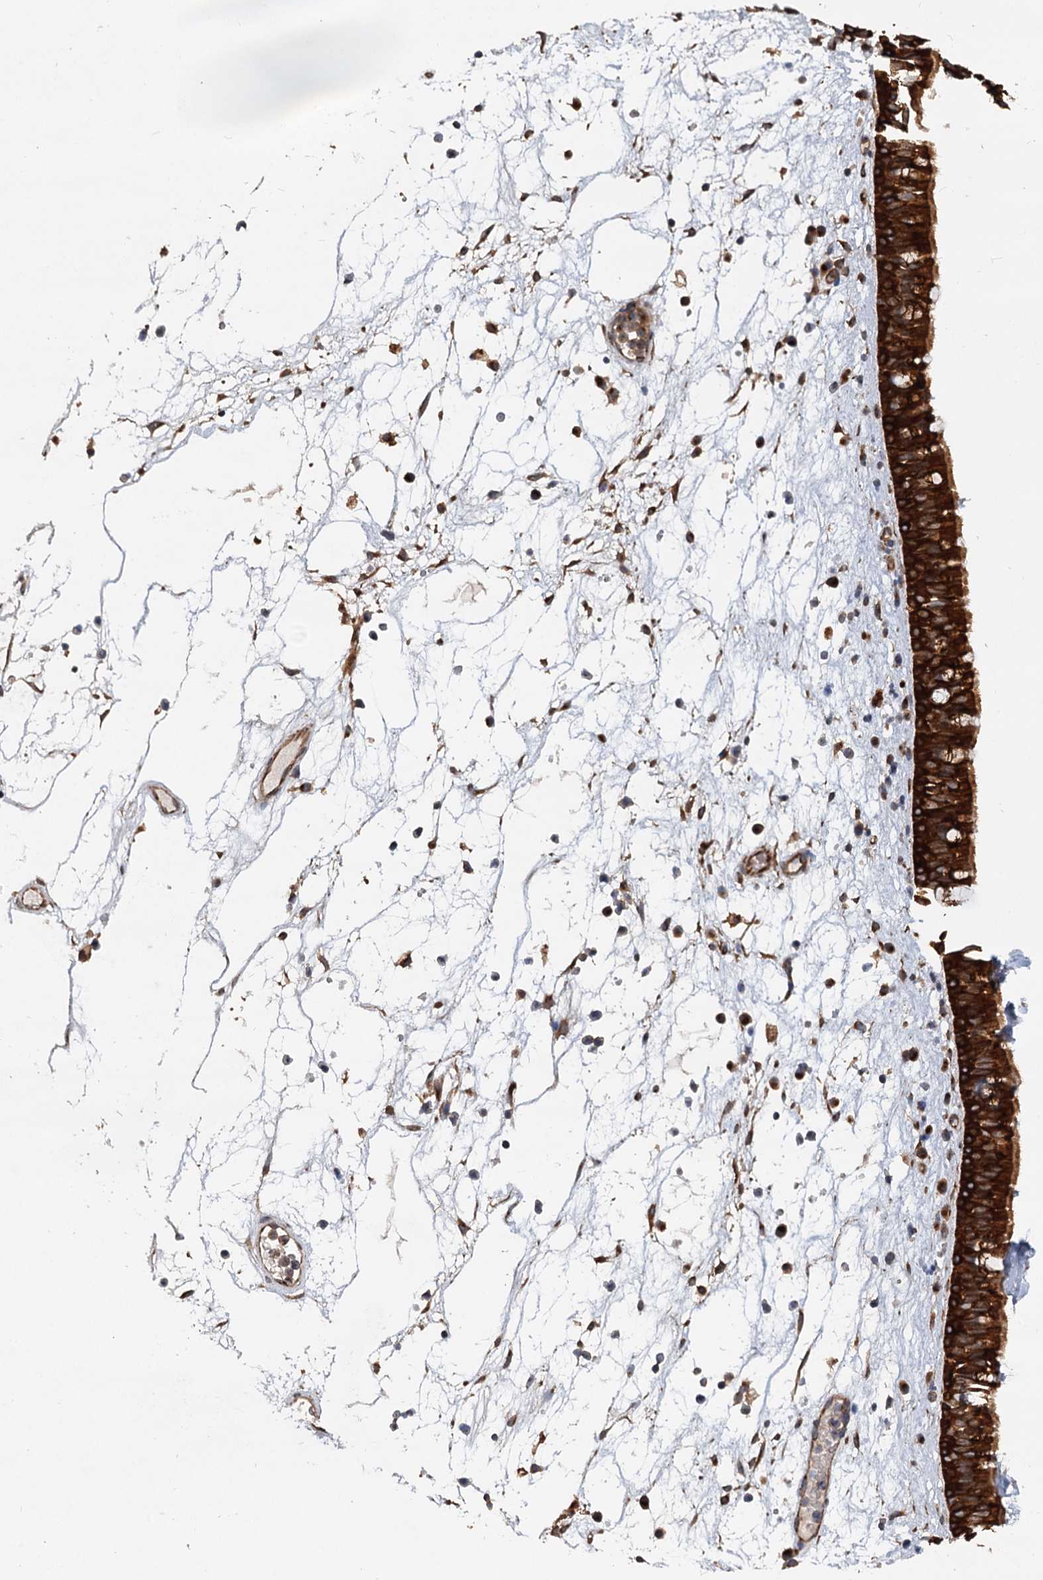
{"staining": {"intensity": "strong", "quantity": ">75%", "location": "cytoplasmic/membranous"}, "tissue": "nasopharynx", "cell_type": "Respiratory epithelial cells", "image_type": "normal", "snomed": [{"axis": "morphology", "description": "Normal tissue, NOS"}, {"axis": "morphology", "description": "Inflammation, NOS"}, {"axis": "morphology", "description": "Malignant melanoma, Metastatic site"}, {"axis": "topography", "description": "Nasopharynx"}], "caption": "Immunohistochemistry (IHC) (DAB (3,3'-diaminobenzidine)) staining of unremarkable nasopharynx demonstrates strong cytoplasmic/membranous protein expression in approximately >75% of respiratory epithelial cells. The staining is performed using DAB brown chromogen to label protein expression. The nuclei are counter-stained blue using hematoxylin.", "gene": "LRRK2", "patient": {"sex": "male", "age": 70}}